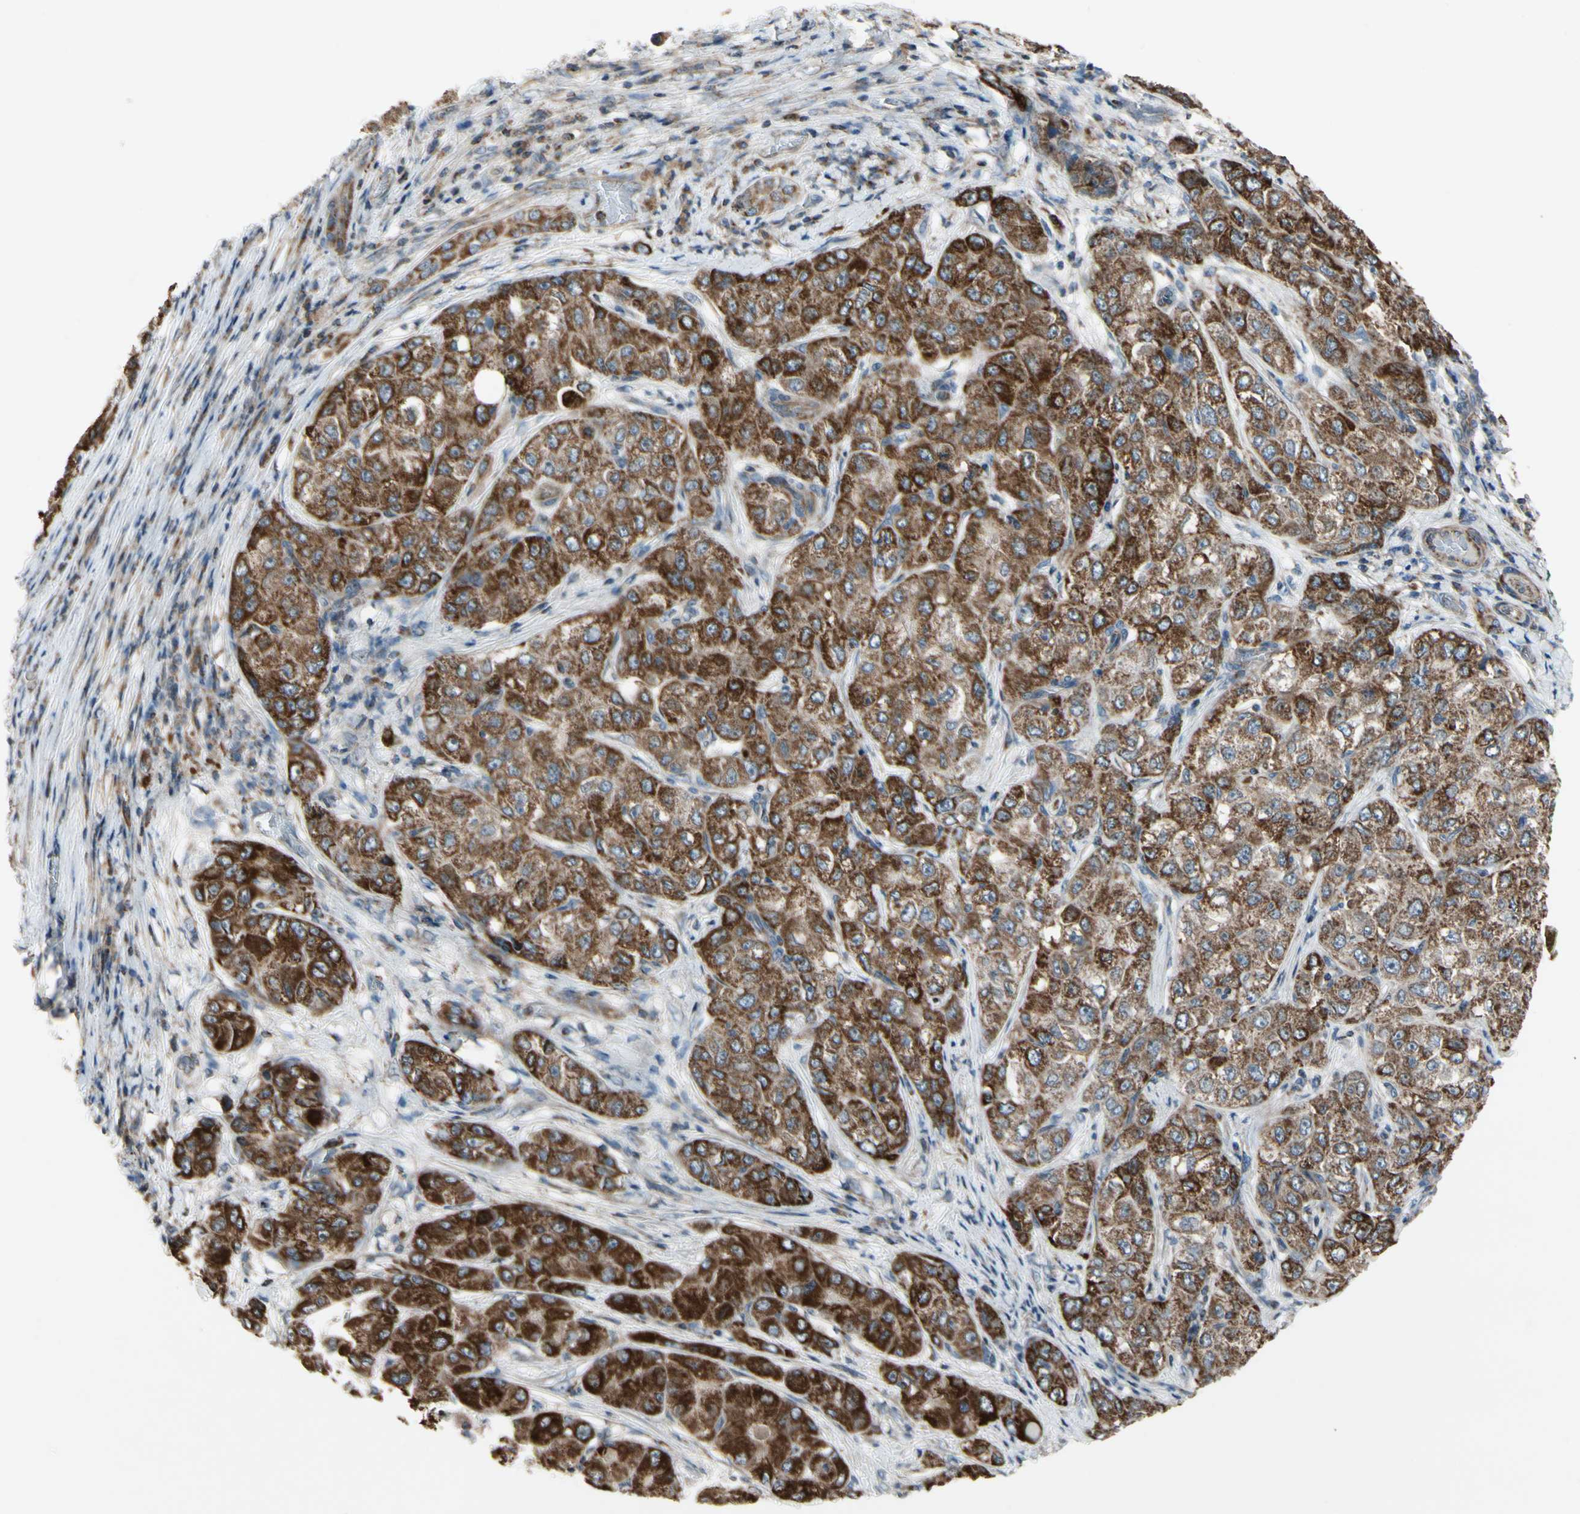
{"staining": {"intensity": "moderate", "quantity": ">75%", "location": "cytoplasmic/membranous"}, "tissue": "liver cancer", "cell_type": "Tumor cells", "image_type": "cancer", "snomed": [{"axis": "morphology", "description": "Carcinoma, Hepatocellular, NOS"}, {"axis": "topography", "description": "Liver"}], "caption": "Human liver cancer (hepatocellular carcinoma) stained with a protein marker reveals moderate staining in tumor cells.", "gene": "CPT1A", "patient": {"sex": "male", "age": 80}}